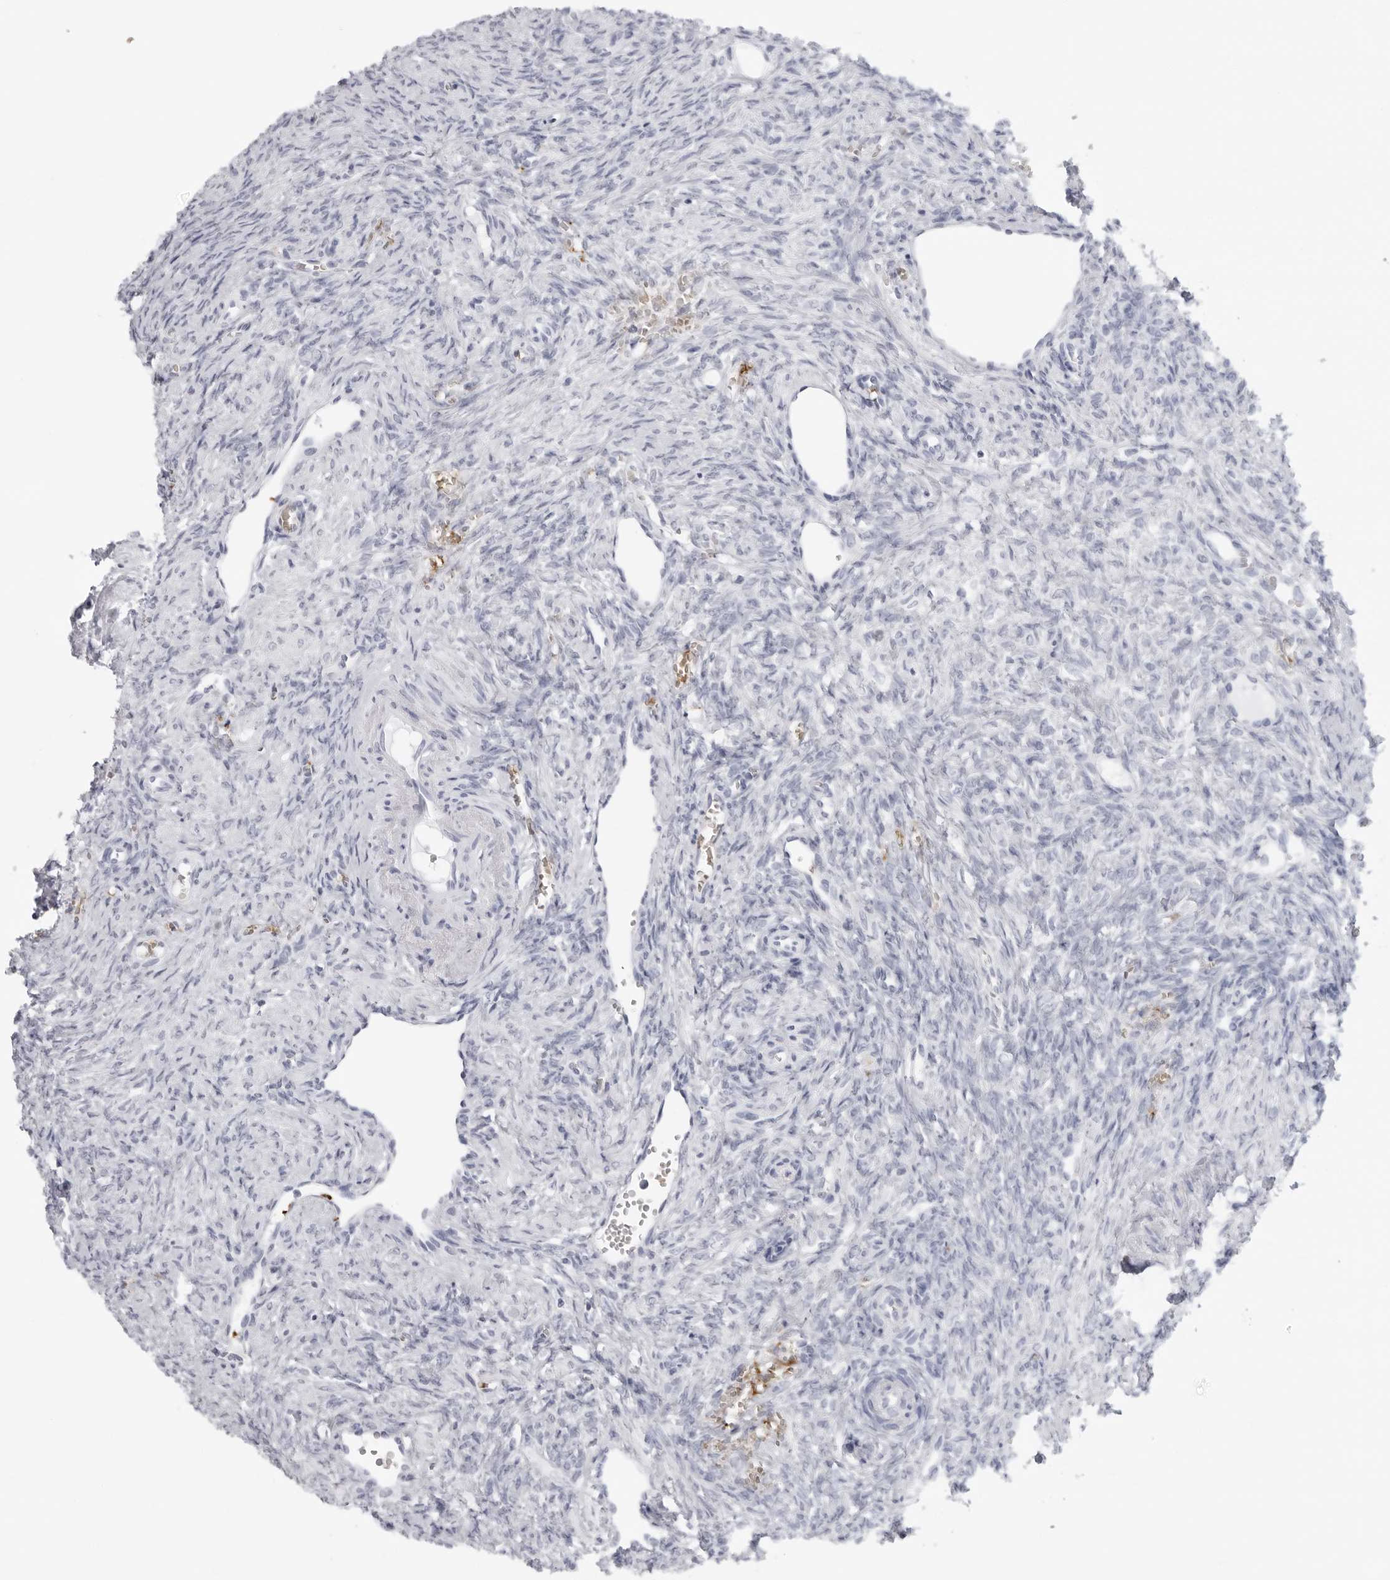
{"staining": {"intensity": "negative", "quantity": "none", "location": "none"}, "tissue": "ovary", "cell_type": "Follicle cells", "image_type": "normal", "snomed": [{"axis": "morphology", "description": "Normal tissue, NOS"}, {"axis": "topography", "description": "Ovary"}], "caption": "A high-resolution photomicrograph shows IHC staining of benign ovary, which demonstrates no significant positivity in follicle cells.", "gene": "EPB41", "patient": {"sex": "female", "age": 41}}